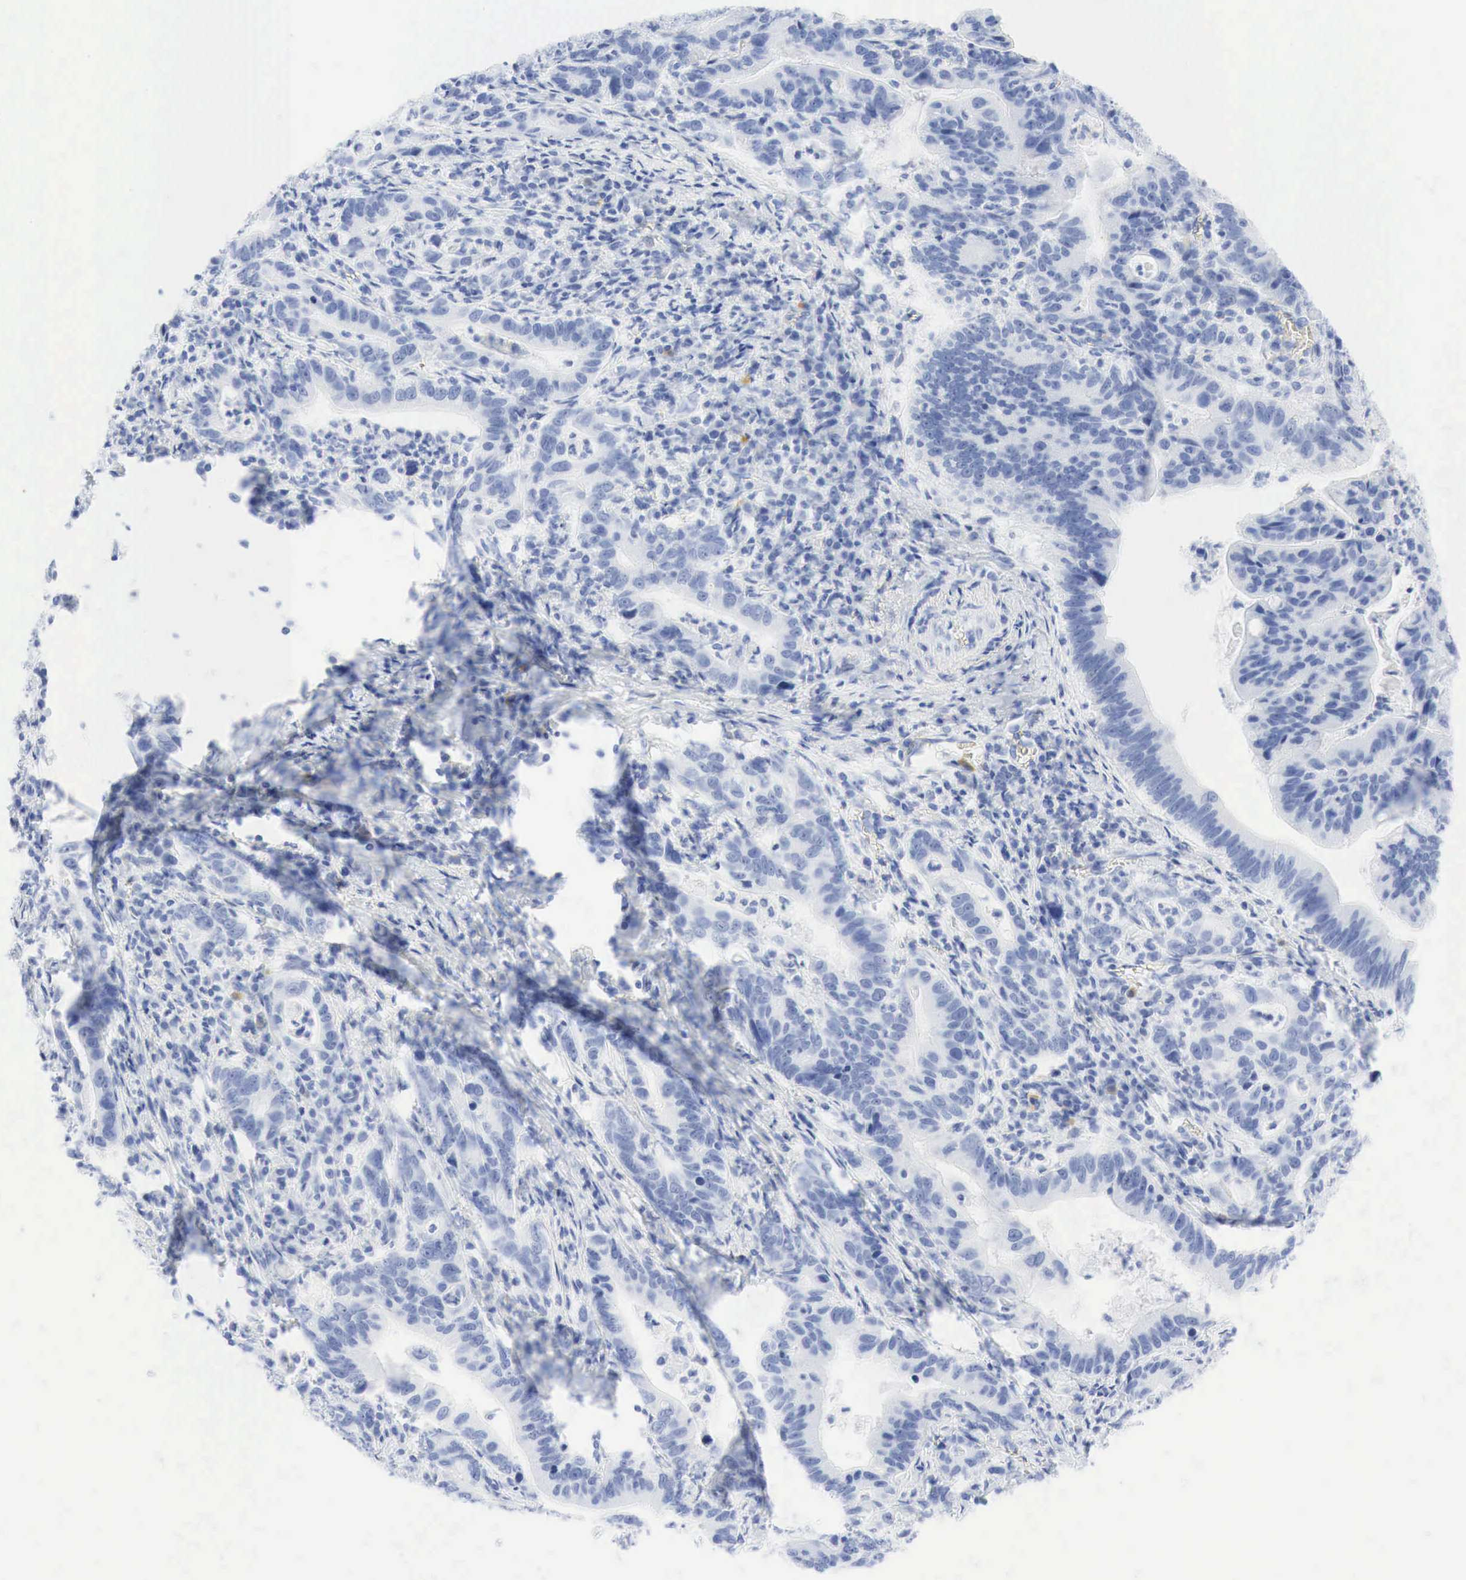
{"staining": {"intensity": "negative", "quantity": "none", "location": "none"}, "tissue": "stomach cancer", "cell_type": "Tumor cells", "image_type": "cancer", "snomed": [{"axis": "morphology", "description": "Adenocarcinoma, NOS"}, {"axis": "topography", "description": "Stomach, upper"}], "caption": "Protein analysis of stomach adenocarcinoma reveals no significant expression in tumor cells. Nuclei are stained in blue.", "gene": "INHA", "patient": {"sex": "male", "age": 63}}